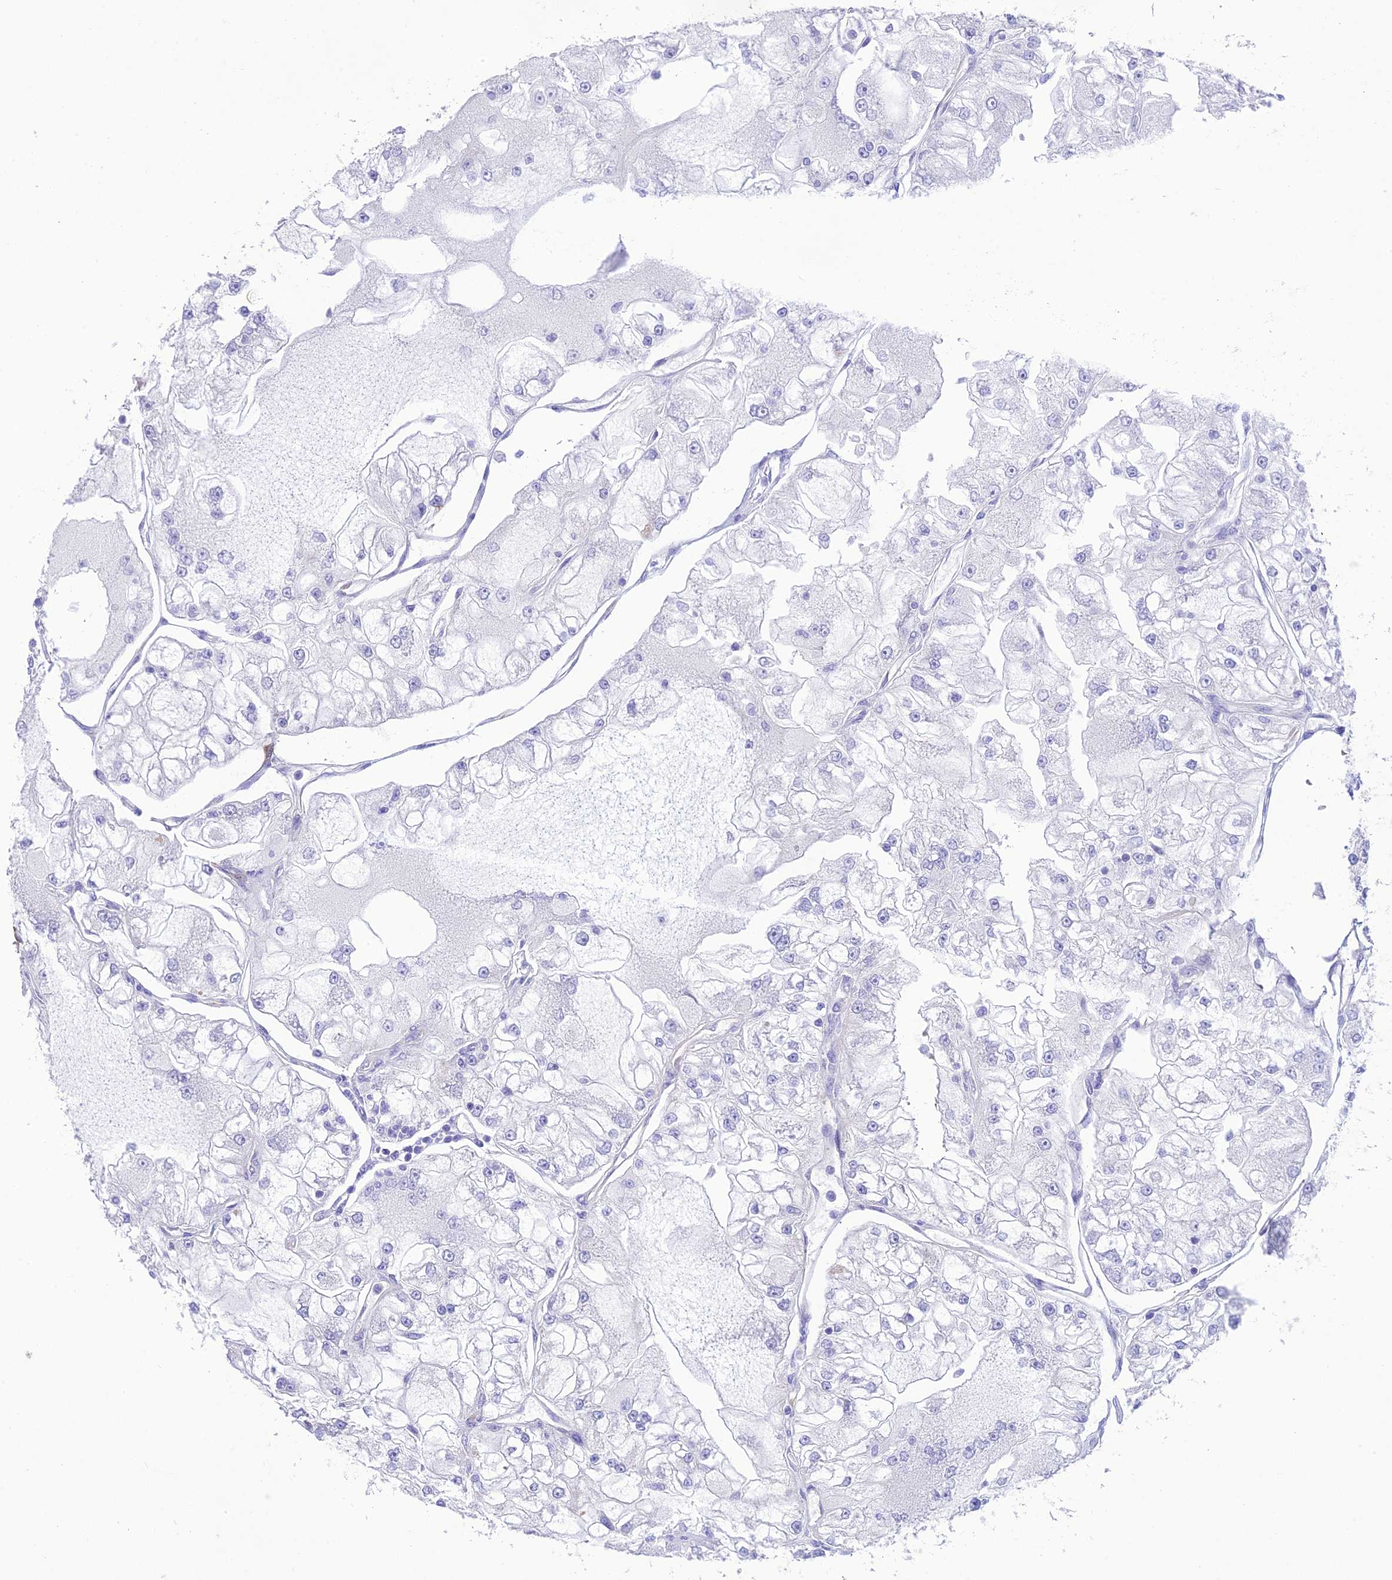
{"staining": {"intensity": "negative", "quantity": "none", "location": "none"}, "tissue": "renal cancer", "cell_type": "Tumor cells", "image_type": "cancer", "snomed": [{"axis": "morphology", "description": "Adenocarcinoma, NOS"}, {"axis": "topography", "description": "Kidney"}], "caption": "This image is of renal cancer stained with immunohistochemistry to label a protein in brown with the nuclei are counter-stained blue. There is no positivity in tumor cells.", "gene": "HSD17B2", "patient": {"sex": "female", "age": 72}}